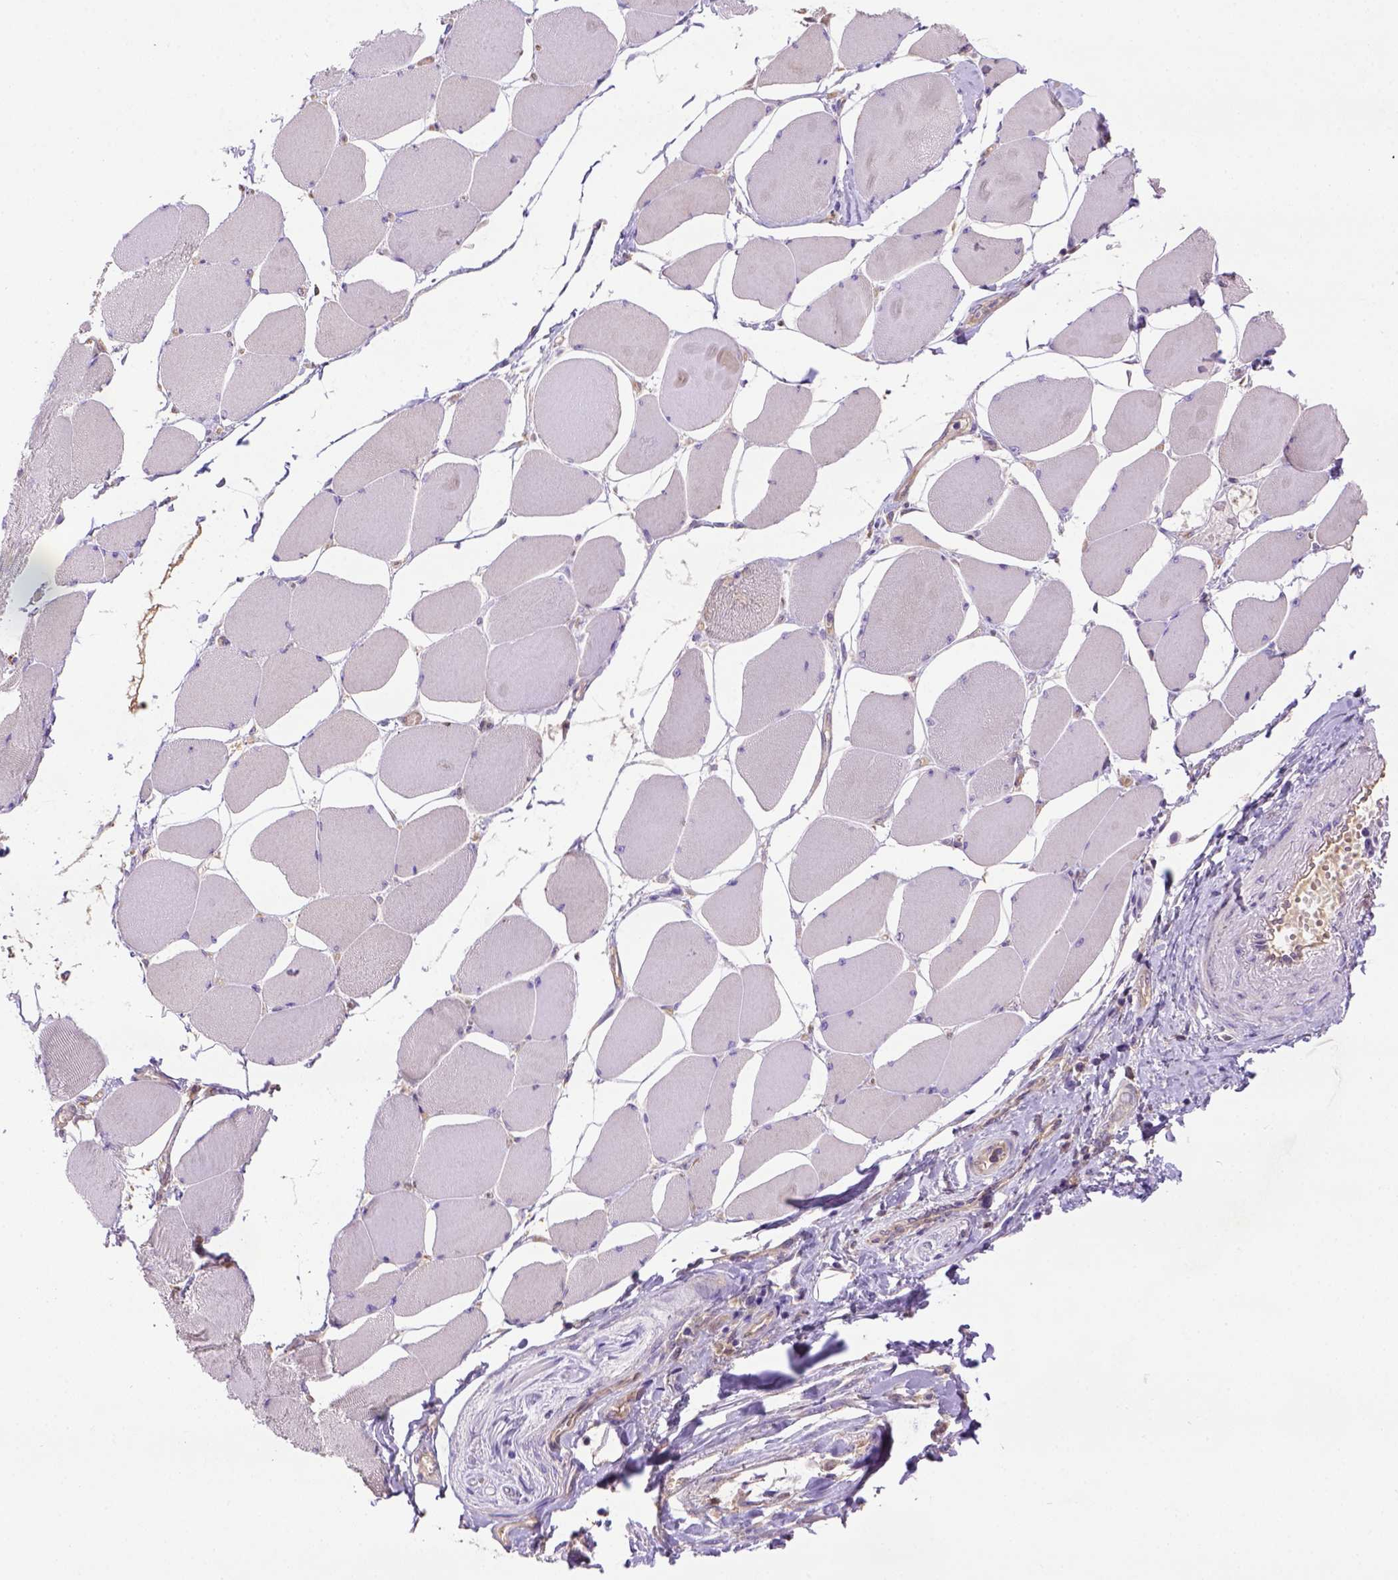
{"staining": {"intensity": "negative", "quantity": "none", "location": "none"}, "tissue": "skeletal muscle", "cell_type": "Myocytes", "image_type": "normal", "snomed": [{"axis": "morphology", "description": "Normal tissue, NOS"}, {"axis": "topography", "description": "Skeletal muscle"}], "caption": "Micrograph shows no protein expression in myocytes of unremarkable skeletal muscle. (Stains: DAB immunohistochemistry (IHC) with hematoxylin counter stain, Microscopy: brightfield microscopy at high magnification).", "gene": "DEPDC1B", "patient": {"sex": "female", "age": 75}}